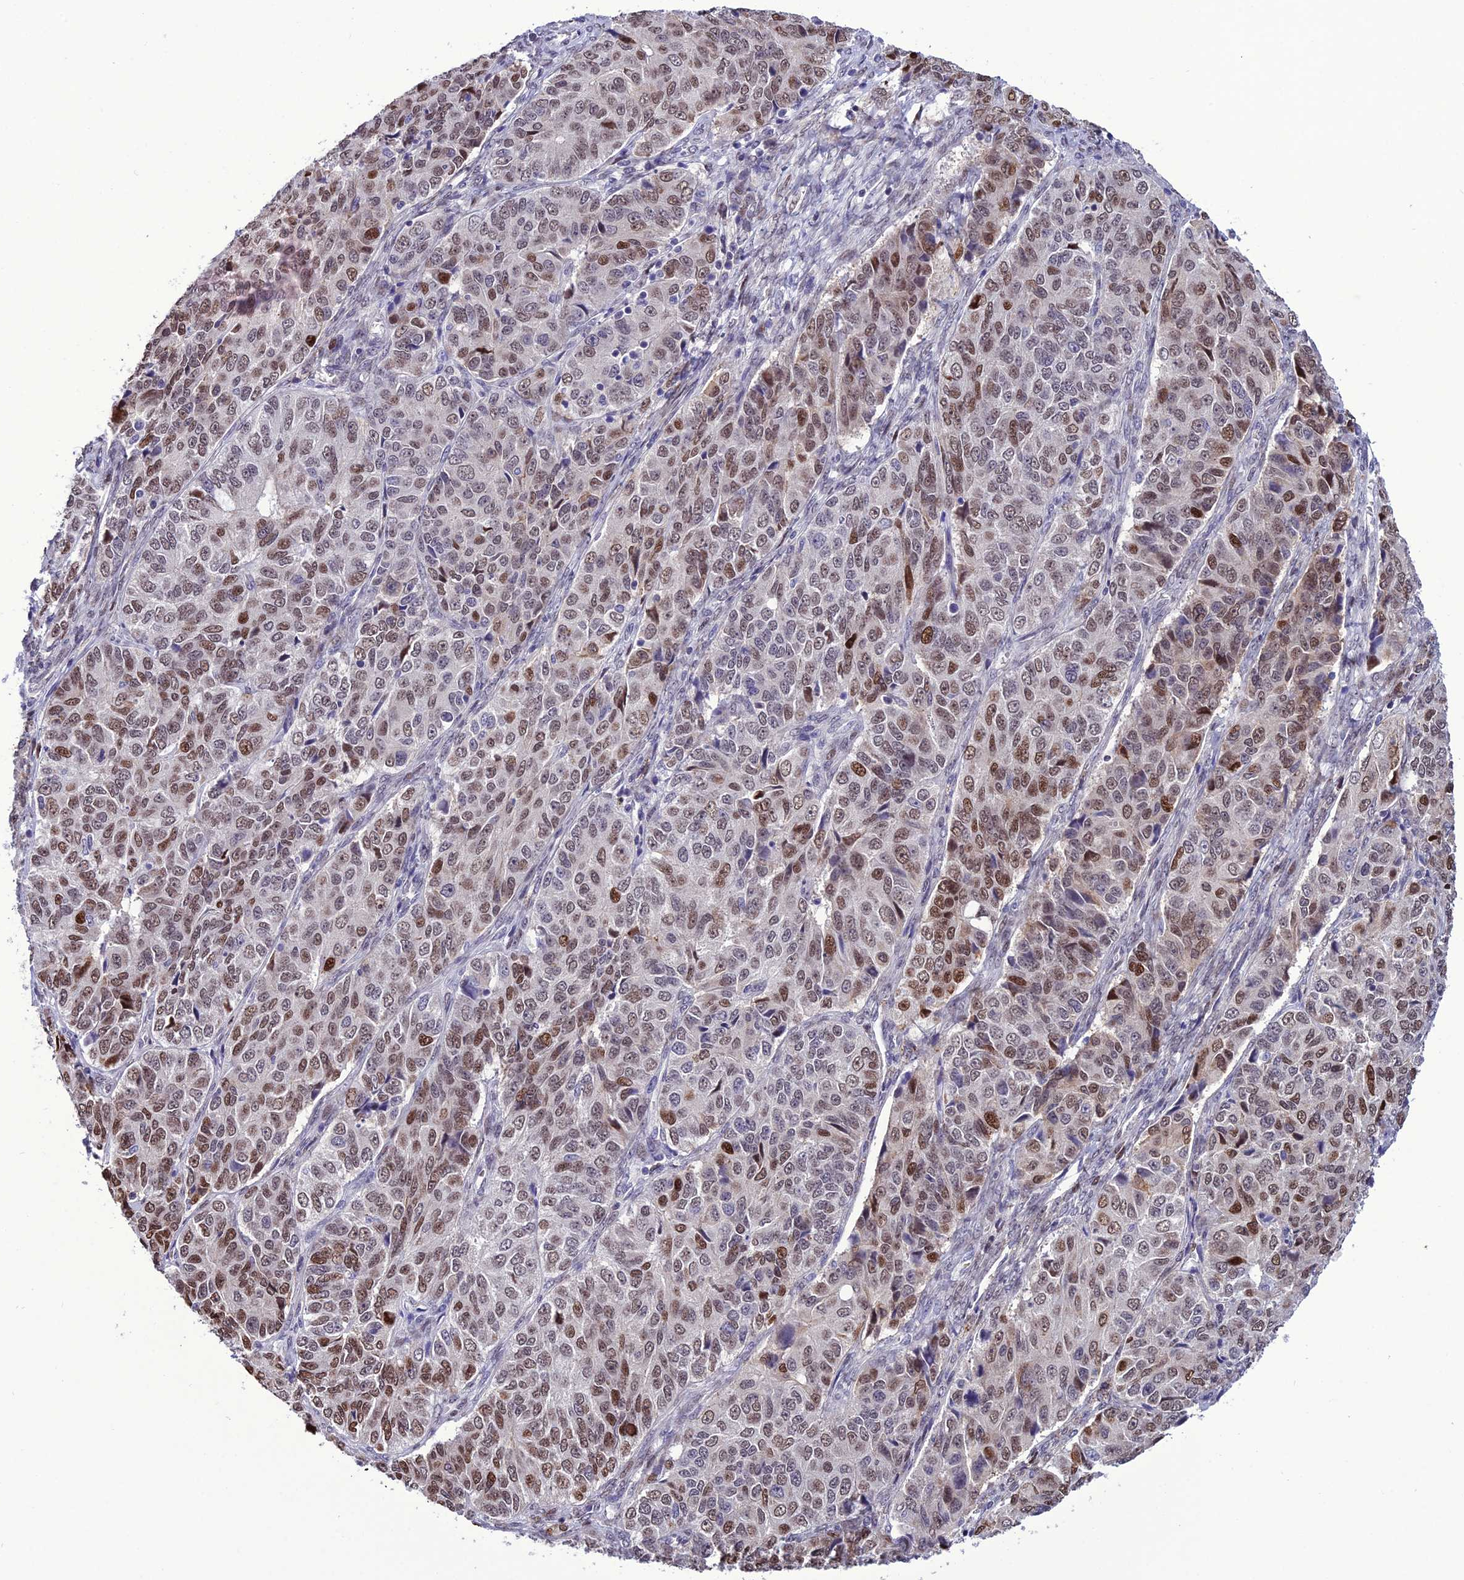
{"staining": {"intensity": "moderate", "quantity": ">75%", "location": "nuclear"}, "tissue": "ovarian cancer", "cell_type": "Tumor cells", "image_type": "cancer", "snomed": [{"axis": "morphology", "description": "Carcinoma, endometroid"}, {"axis": "topography", "description": "Ovary"}], "caption": "DAB (3,3'-diaminobenzidine) immunohistochemical staining of ovarian cancer shows moderate nuclear protein expression in about >75% of tumor cells.", "gene": "ZNF707", "patient": {"sex": "female", "age": 51}}